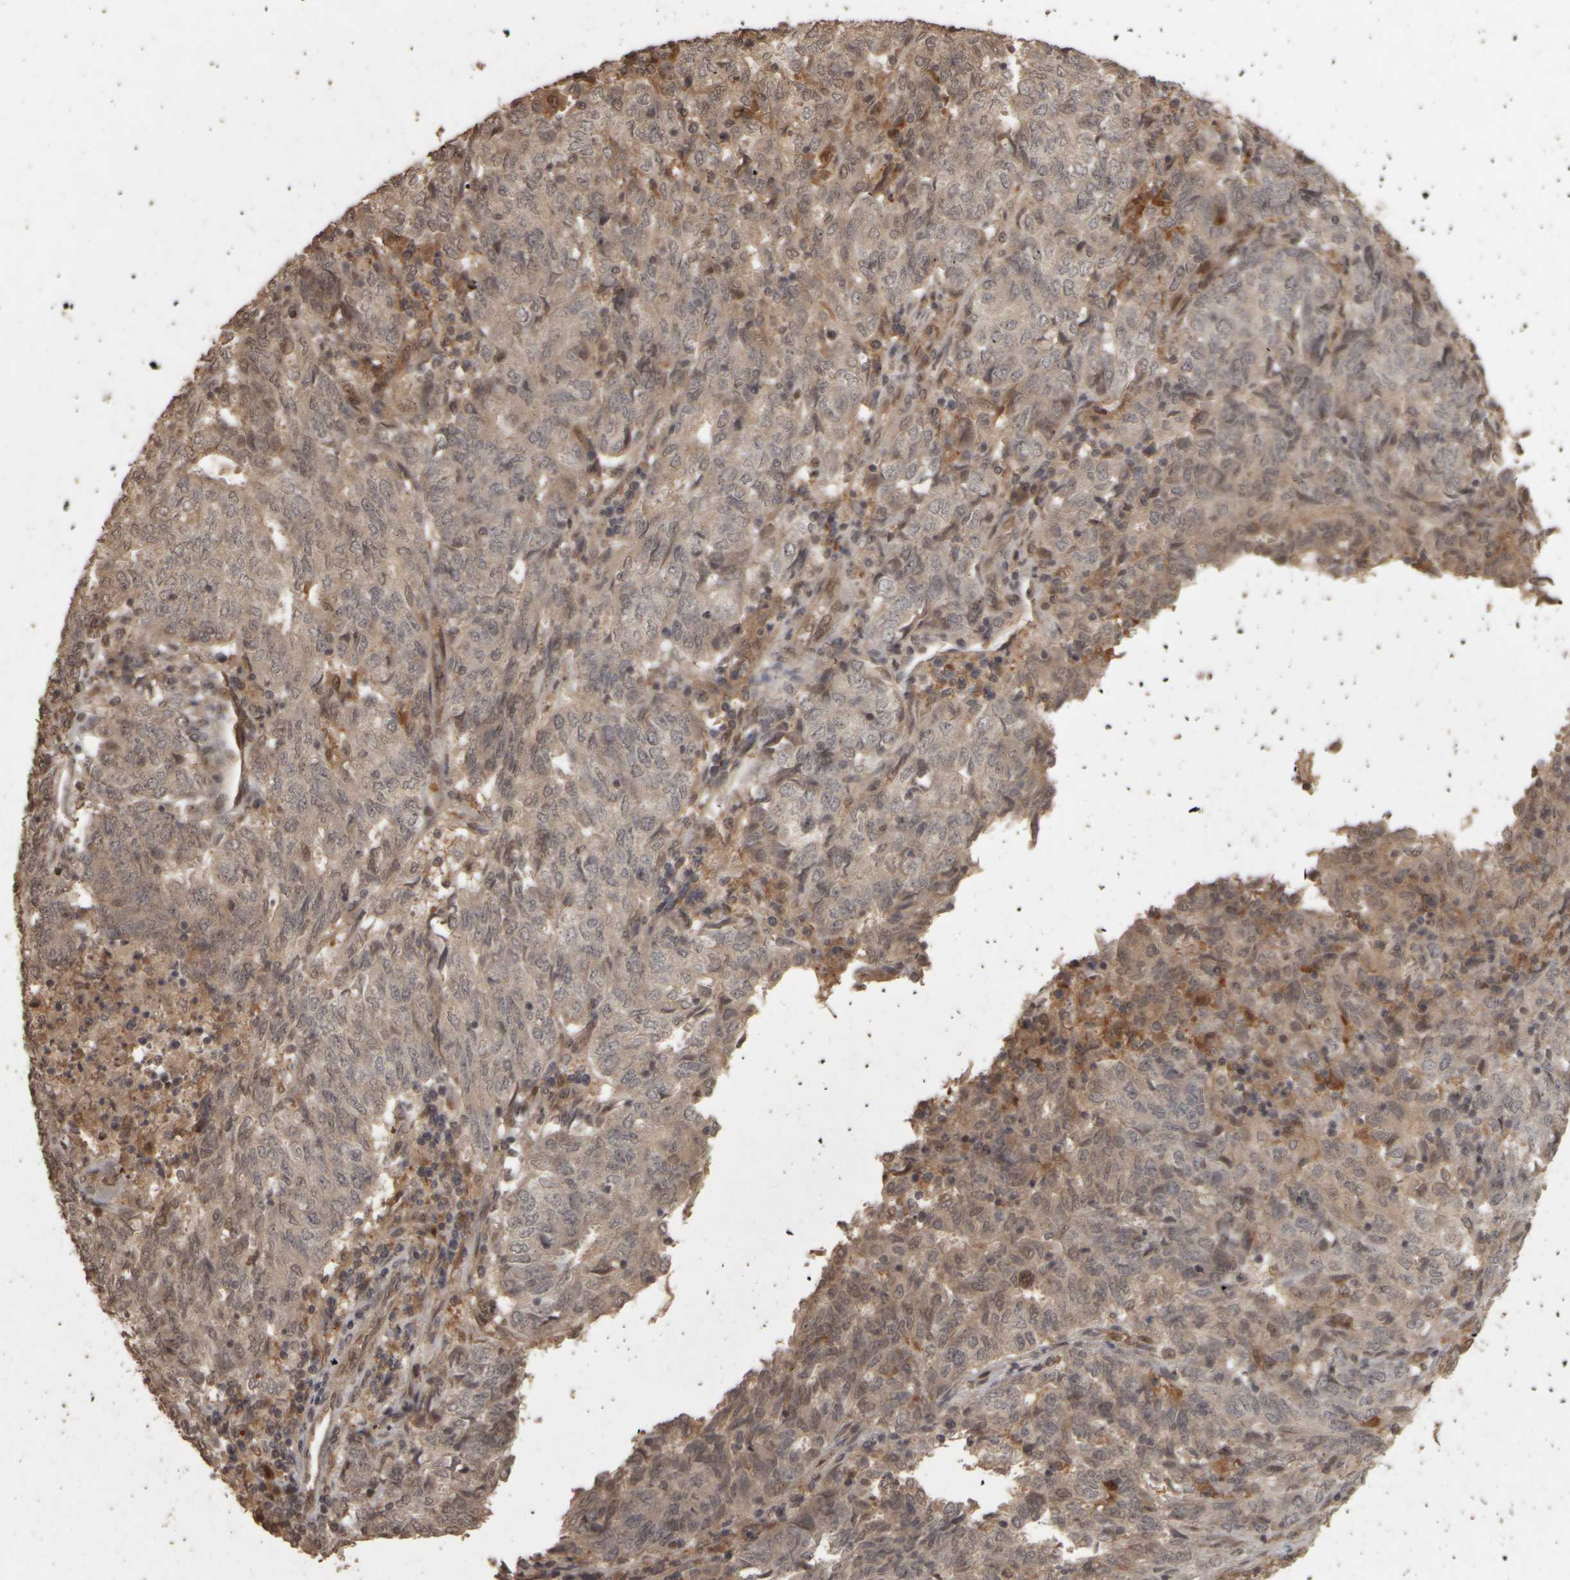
{"staining": {"intensity": "weak", "quantity": "<25%", "location": "cytoplasmic/membranous"}, "tissue": "endometrial cancer", "cell_type": "Tumor cells", "image_type": "cancer", "snomed": [{"axis": "morphology", "description": "Adenocarcinoma, NOS"}, {"axis": "topography", "description": "Endometrium"}], "caption": "This is a micrograph of IHC staining of adenocarcinoma (endometrial), which shows no expression in tumor cells.", "gene": "ACO1", "patient": {"sex": "female", "age": 80}}